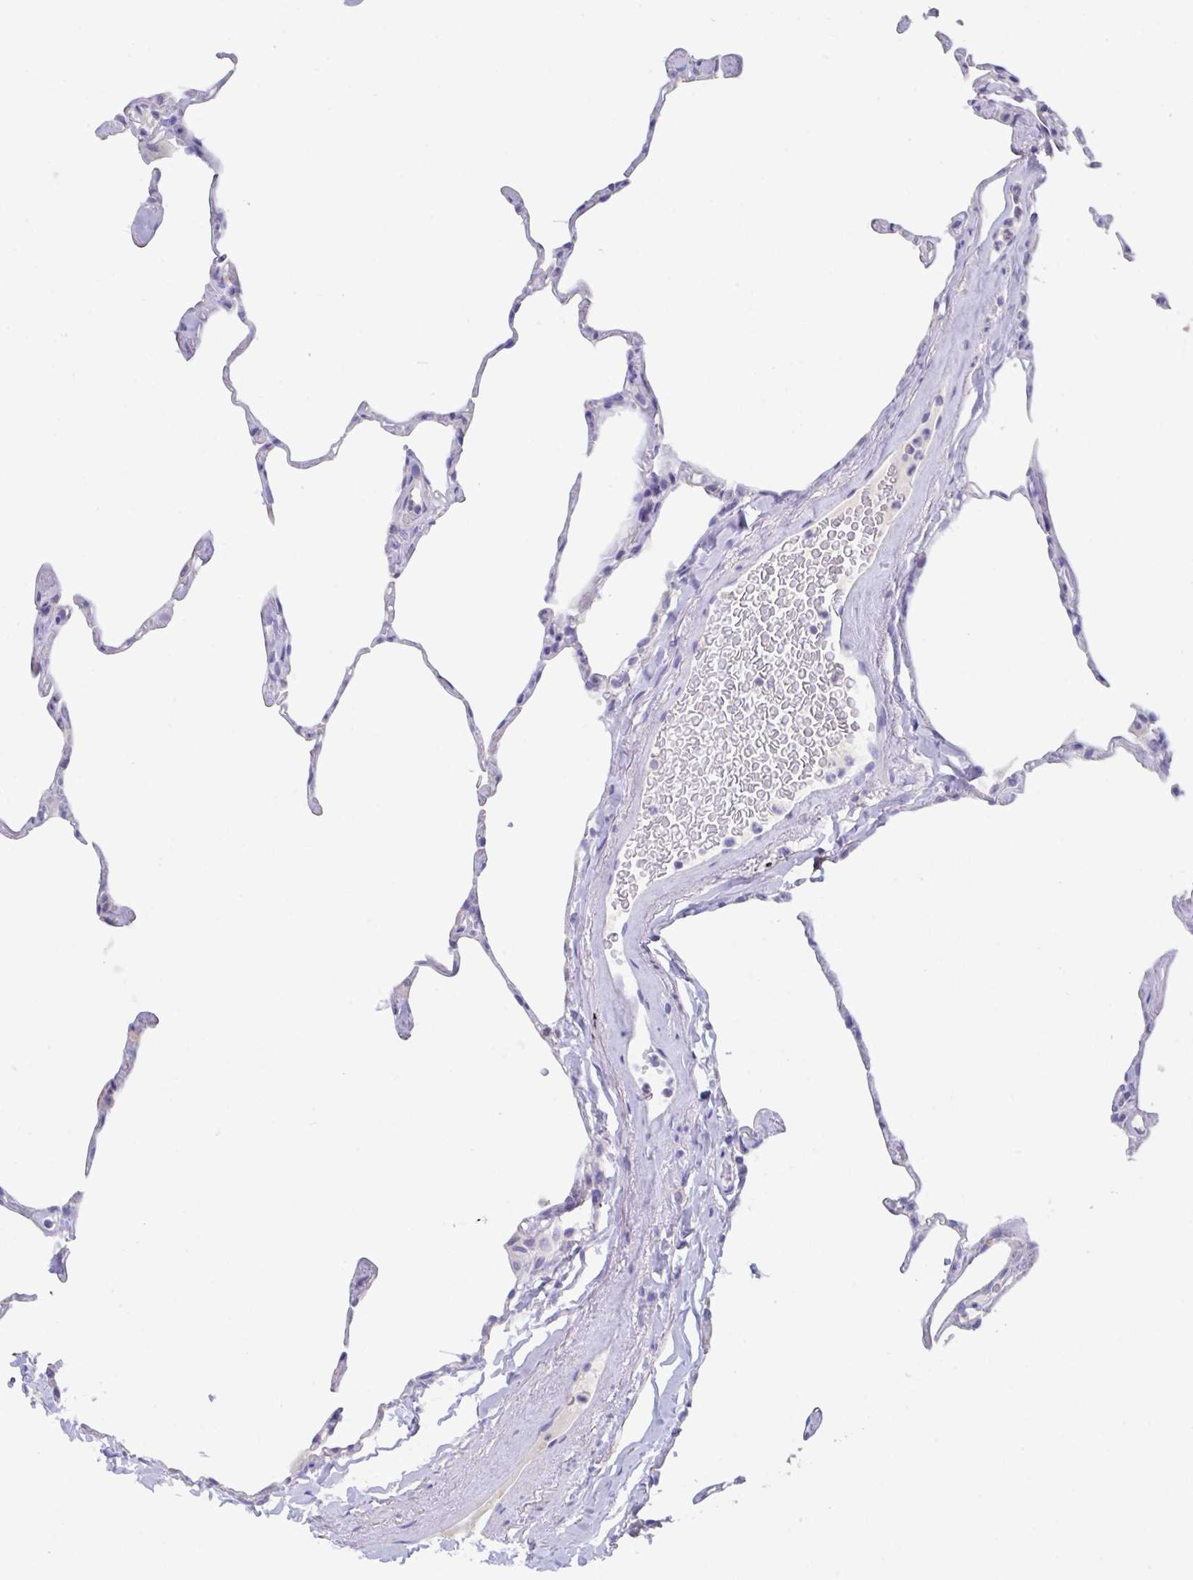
{"staining": {"intensity": "negative", "quantity": "none", "location": "none"}, "tissue": "lung", "cell_type": "Alveolar cells", "image_type": "normal", "snomed": [{"axis": "morphology", "description": "Normal tissue, NOS"}, {"axis": "topography", "description": "Lung"}], "caption": "There is no significant staining in alveolar cells of lung. (DAB immunohistochemistry, high magnification).", "gene": "SLC44A4", "patient": {"sex": "male", "age": 65}}